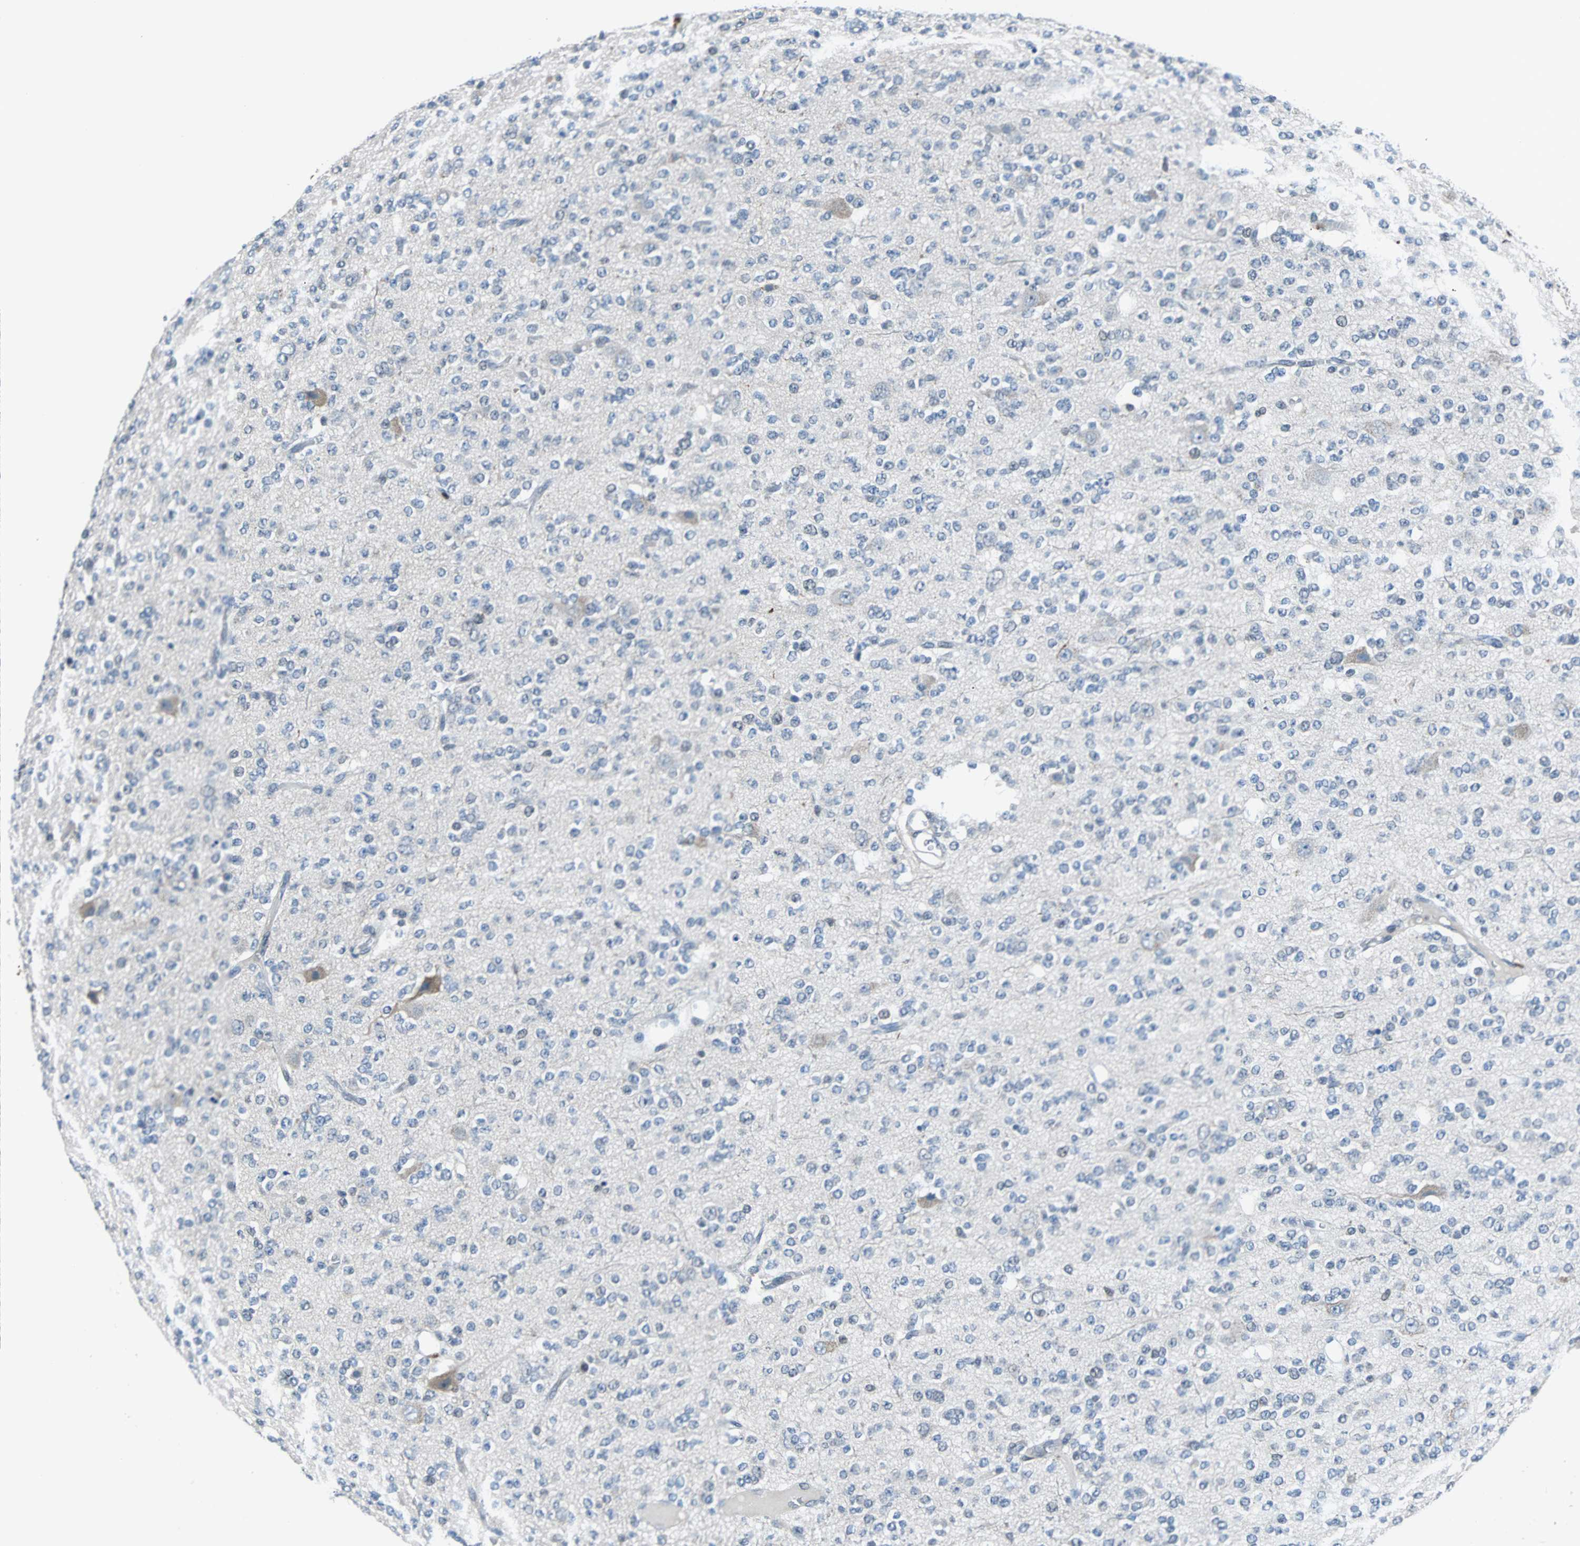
{"staining": {"intensity": "negative", "quantity": "none", "location": "none"}, "tissue": "glioma", "cell_type": "Tumor cells", "image_type": "cancer", "snomed": [{"axis": "morphology", "description": "Glioma, malignant, Low grade"}, {"axis": "topography", "description": "Brain"}], "caption": "Tumor cells are negative for brown protein staining in malignant glioma (low-grade).", "gene": "USP28", "patient": {"sex": "male", "age": 38}}